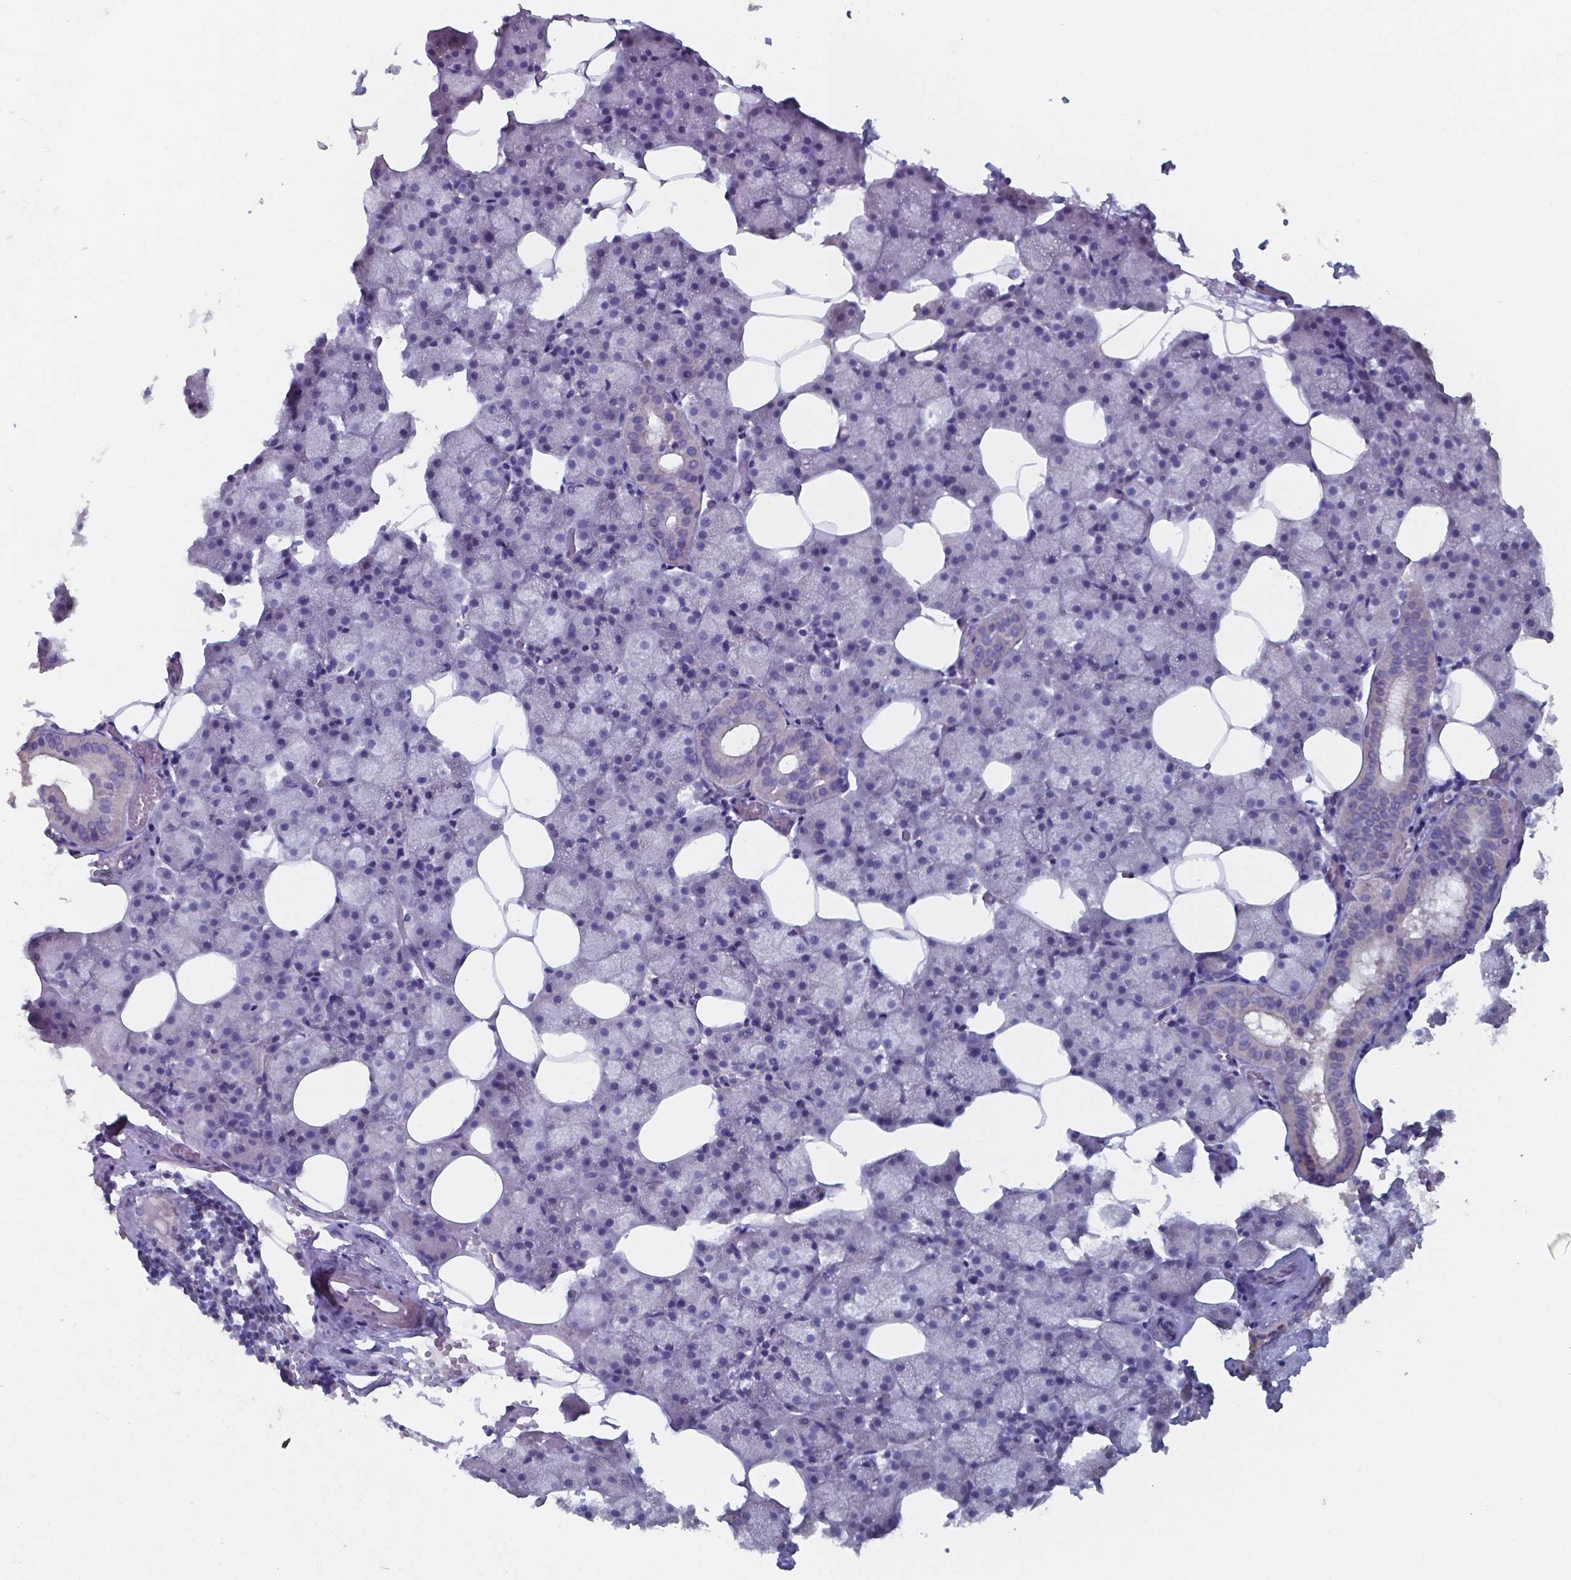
{"staining": {"intensity": "negative", "quantity": "none", "location": "none"}, "tissue": "salivary gland", "cell_type": "Glandular cells", "image_type": "normal", "snomed": [{"axis": "morphology", "description": "Normal tissue, NOS"}, {"axis": "topography", "description": "Salivary gland"}], "caption": "Immunohistochemistry histopathology image of benign human salivary gland stained for a protein (brown), which demonstrates no expression in glandular cells.", "gene": "FOXJ1", "patient": {"sex": "male", "age": 38}}